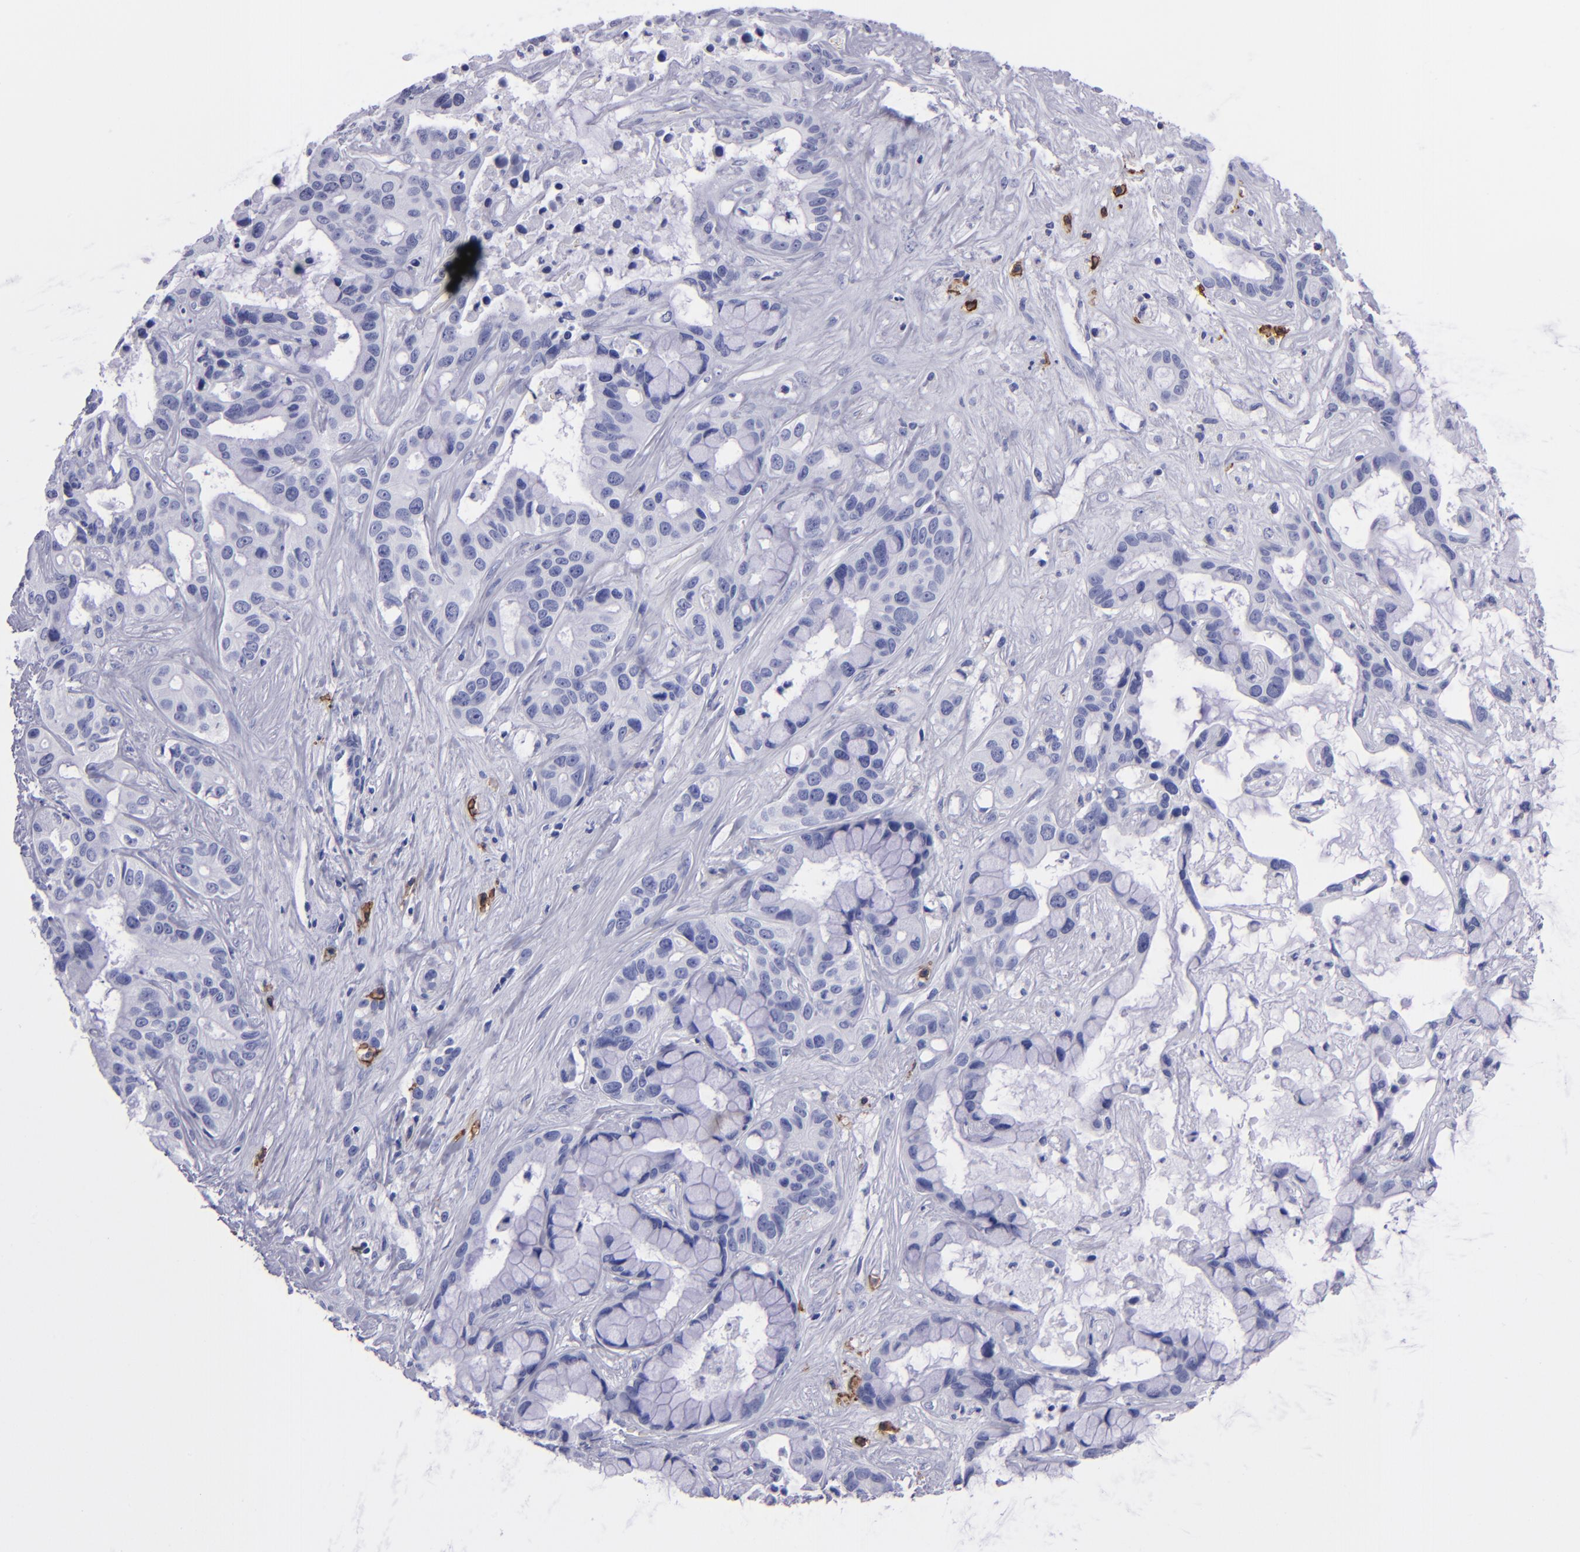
{"staining": {"intensity": "negative", "quantity": "none", "location": "none"}, "tissue": "liver cancer", "cell_type": "Tumor cells", "image_type": "cancer", "snomed": [{"axis": "morphology", "description": "Cholangiocarcinoma"}, {"axis": "topography", "description": "Liver"}], "caption": "Immunohistochemistry image of liver cancer stained for a protein (brown), which reveals no expression in tumor cells.", "gene": "CD38", "patient": {"sex": "female", "age": 65}}